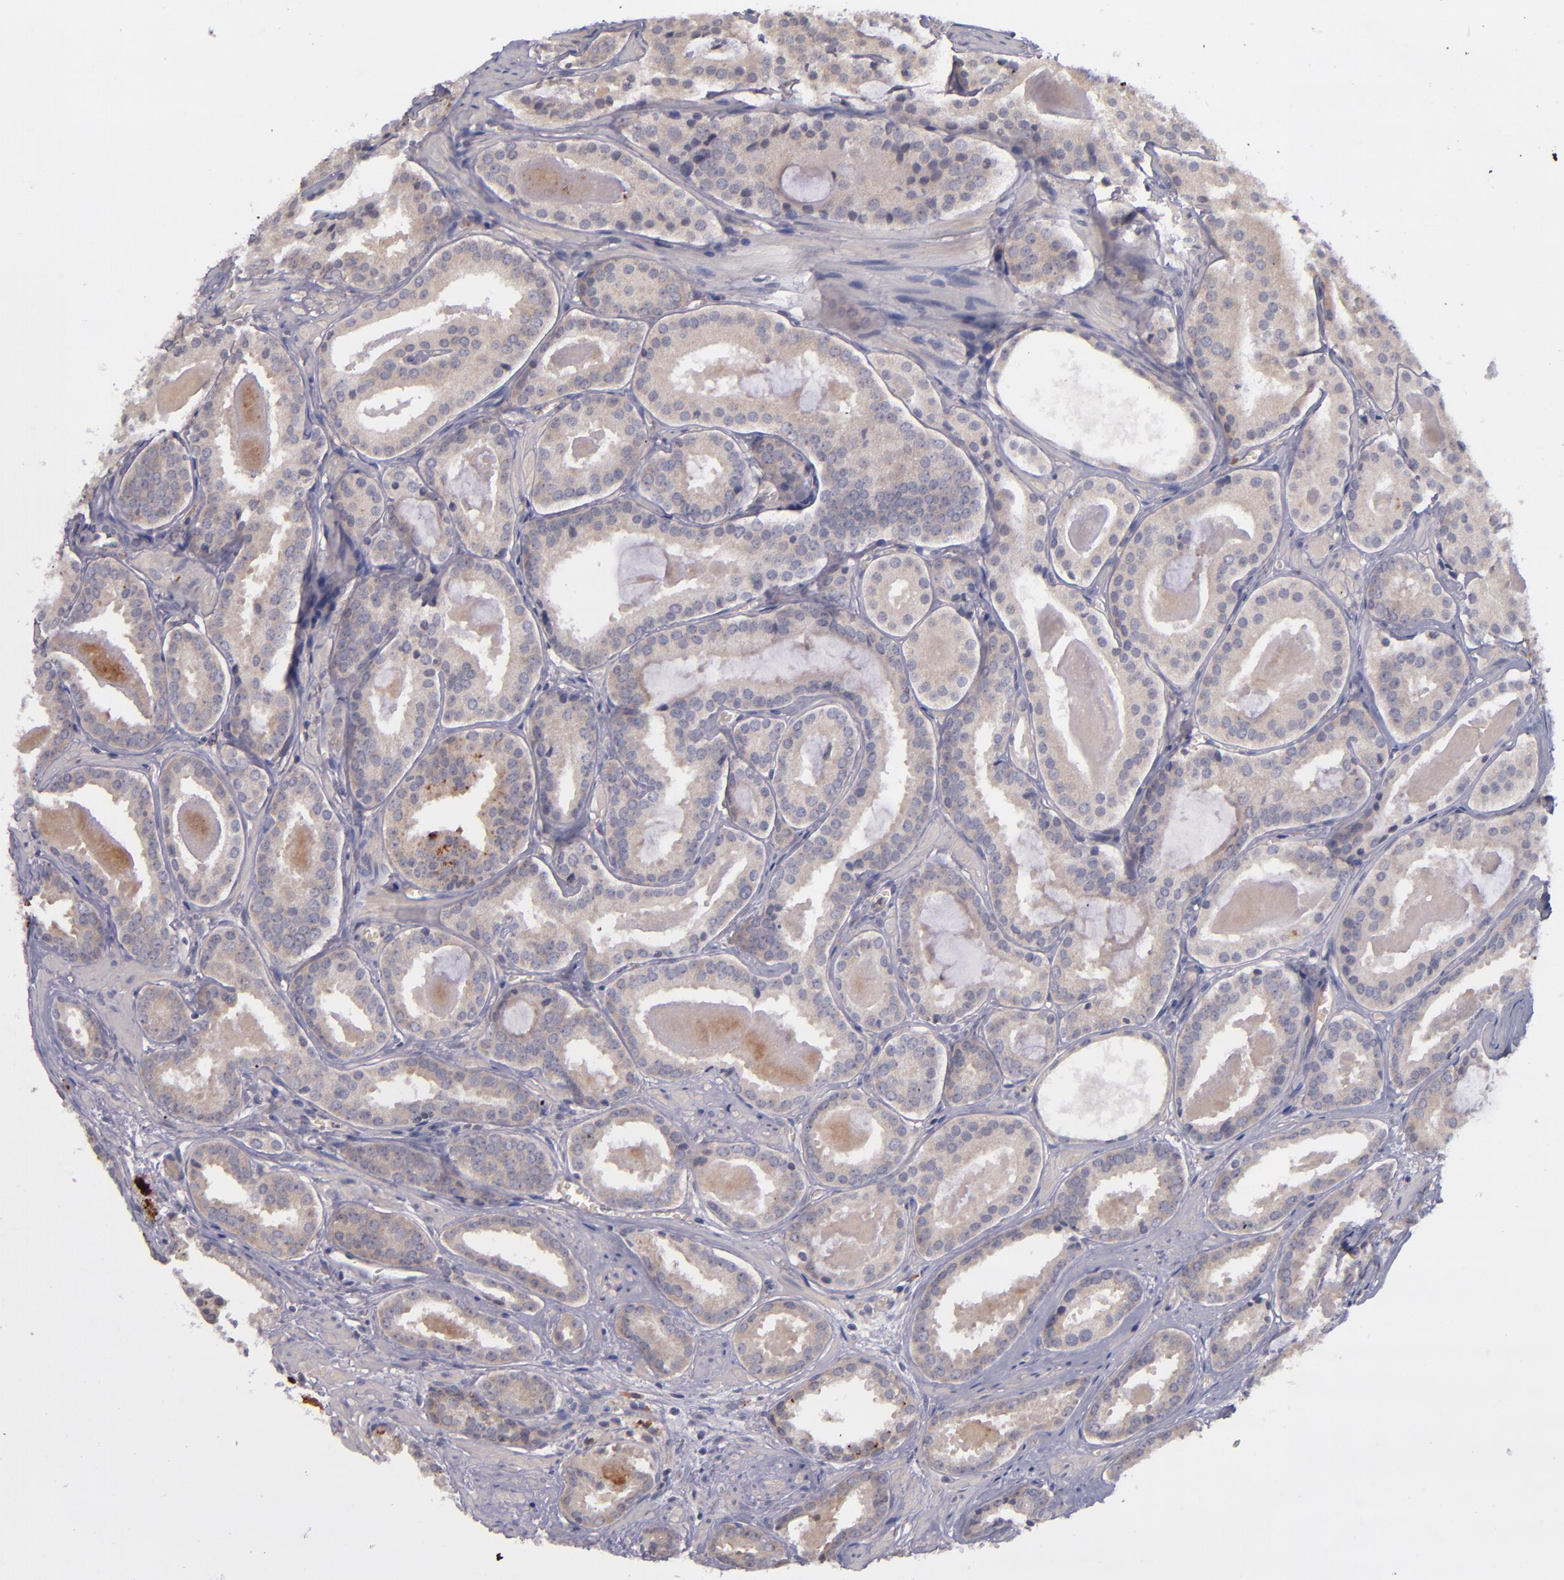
{"staining": {"intensity": "weak", "quantity": "25%-75%", "location": "cytoplasmic/membranous"}, "tissue": "prostate cancer", "cell_type": "Tumor cells", "image_type": "cancer", "snomed": [{"axis": "morphology", "description": "Adenocarcinoma, Medium grade"}, {"axis": "topography", "description": "Prostate"}], "caption": "Immunohistochemistry (IHC) staining of prostate cancer (medium-grade adenocarcinoma), which reveals low levels of weak cytoplasmic/membranous positivity in approximately 25%-75% of tumor cells indicating weak cytoplasmic/membranous protein expression. The staining was performed using DAB (3,3'-diaminobenzidine) (brown) for protein detection and nuclei were counterstained in hematoxylin (blue).", "gene": "TSC2", "patient": {"sex": "male", "age": 64}}